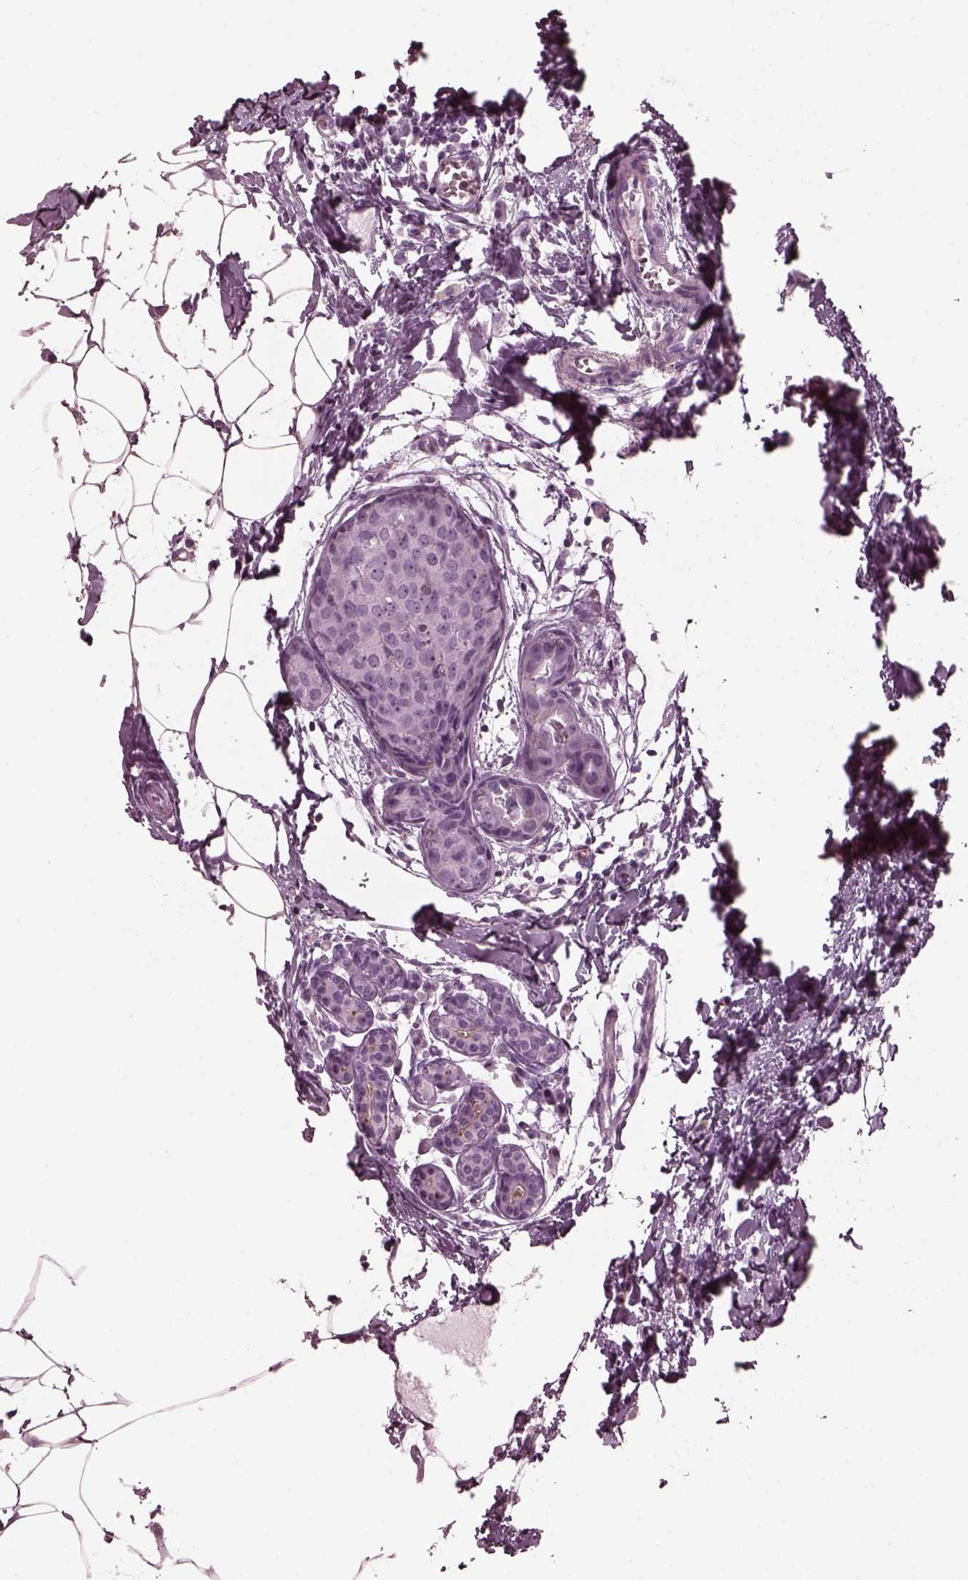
{"staining": {"intensity": "negative", "quantity": "none", "location": "none"}, "tissue": "breast cancer", "cell_type": "Tumor cells", "image_type": "cancer", "snomed": [{"axis": "morphology", "description": "Duct carcinoma"}, {"axis": "topography", "description": "Breast"}], "caption": "Image shows no protein positivity in tumor cells of infiltrating ductal carcinoma (breast) tissue.", "gene": "GDF11", "patient": {"sex": "female", "age": 38}}